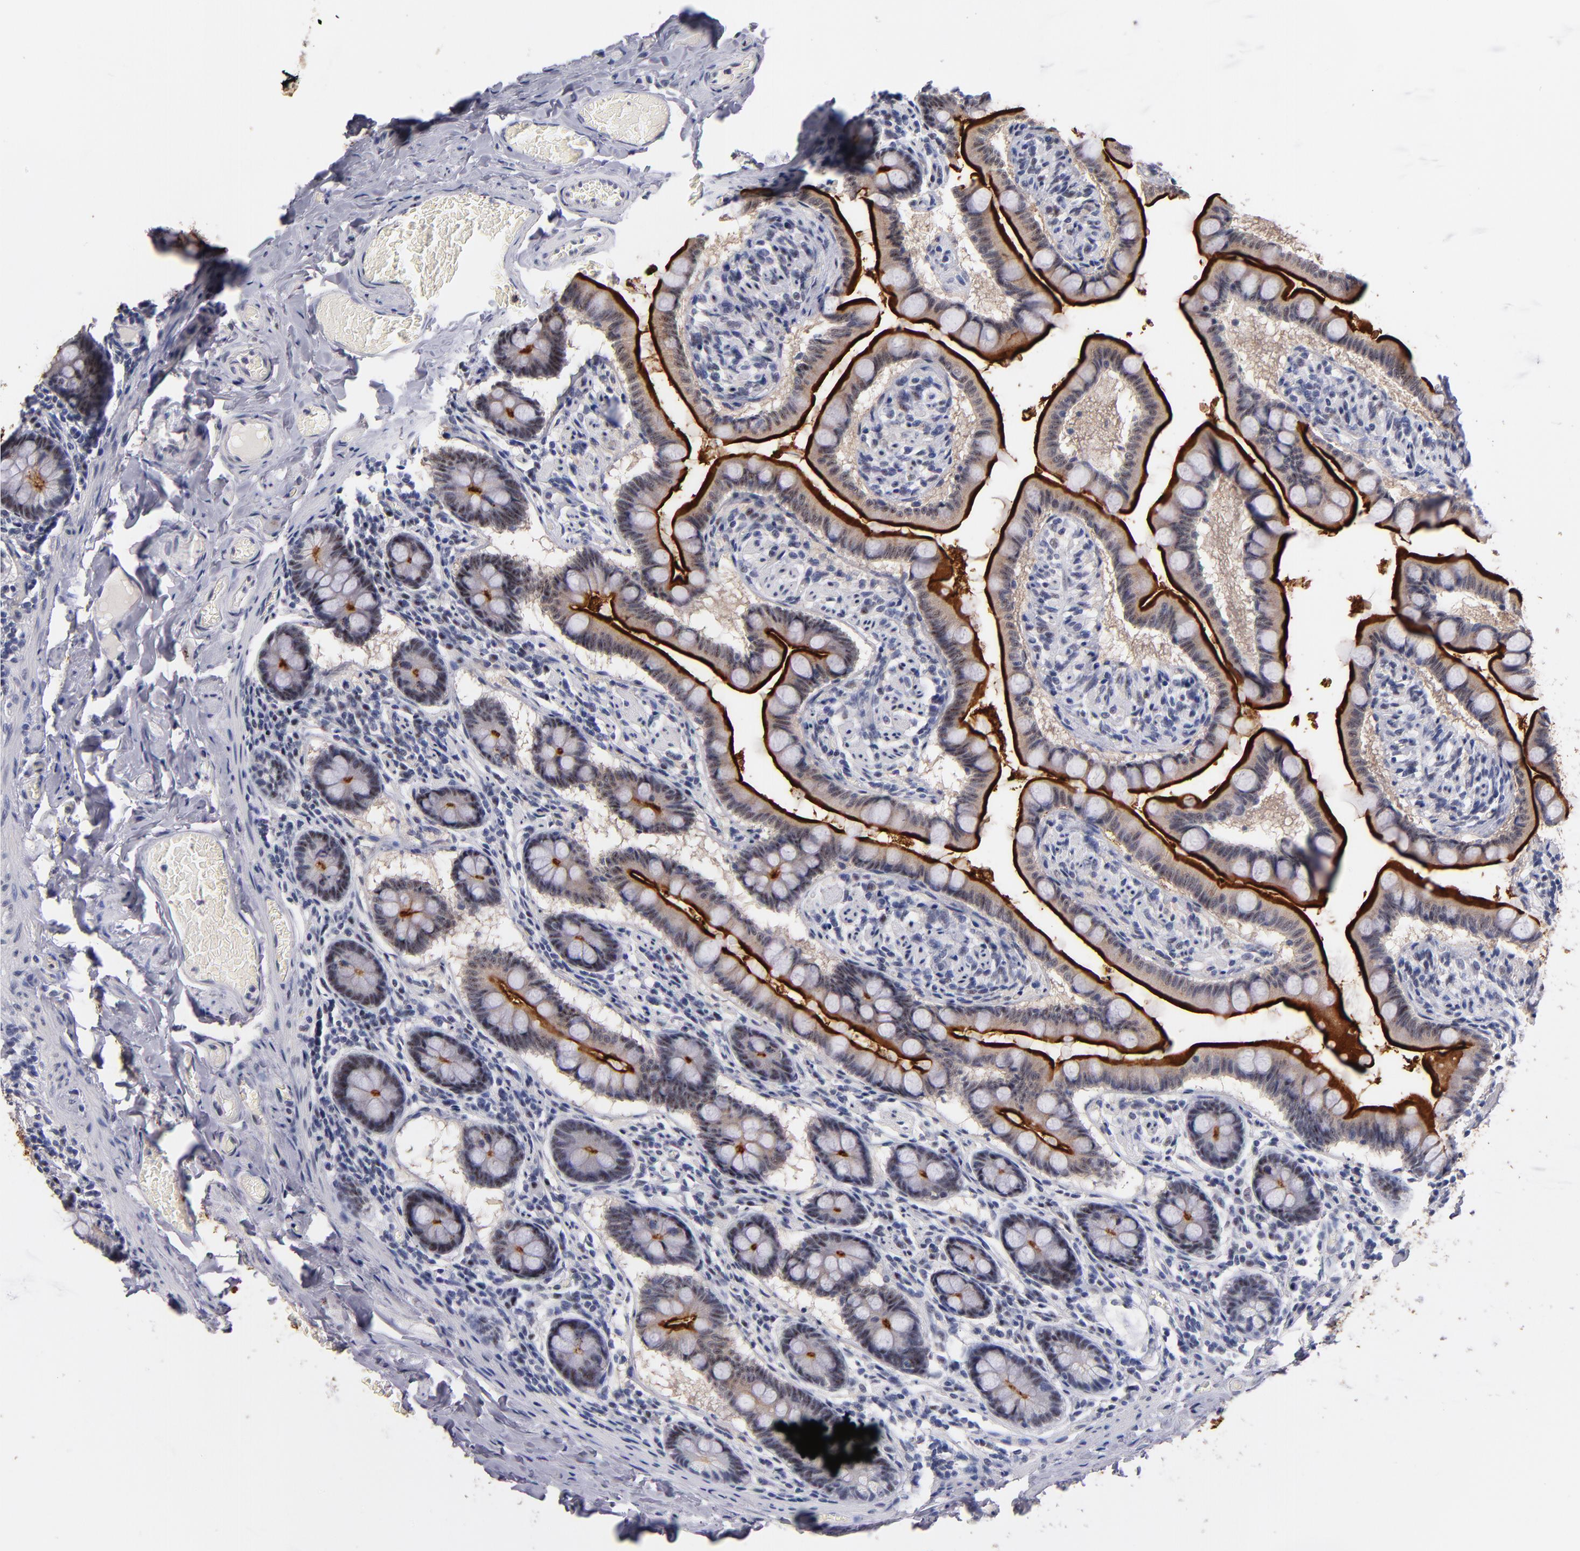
{"staining": {"intensity": "weak", "quantity": "<25%", "location": "cytoplasmic/membranous,nuclear"}, "tissue": "small intestine", "cell_type": "Glandular cells", "image_type": "normal", "snomed": [{"axis": "morphology", "description": "Normal tissue, NOS"}, {"axis": "topography", "description": "Small intestine"}], "caption": "A photomicrograph of small intestine stained for a protein exhibits no brown staining in glandular cells.", "gene": "RAF1", "patient": {"sex": "male", "age": 41}}